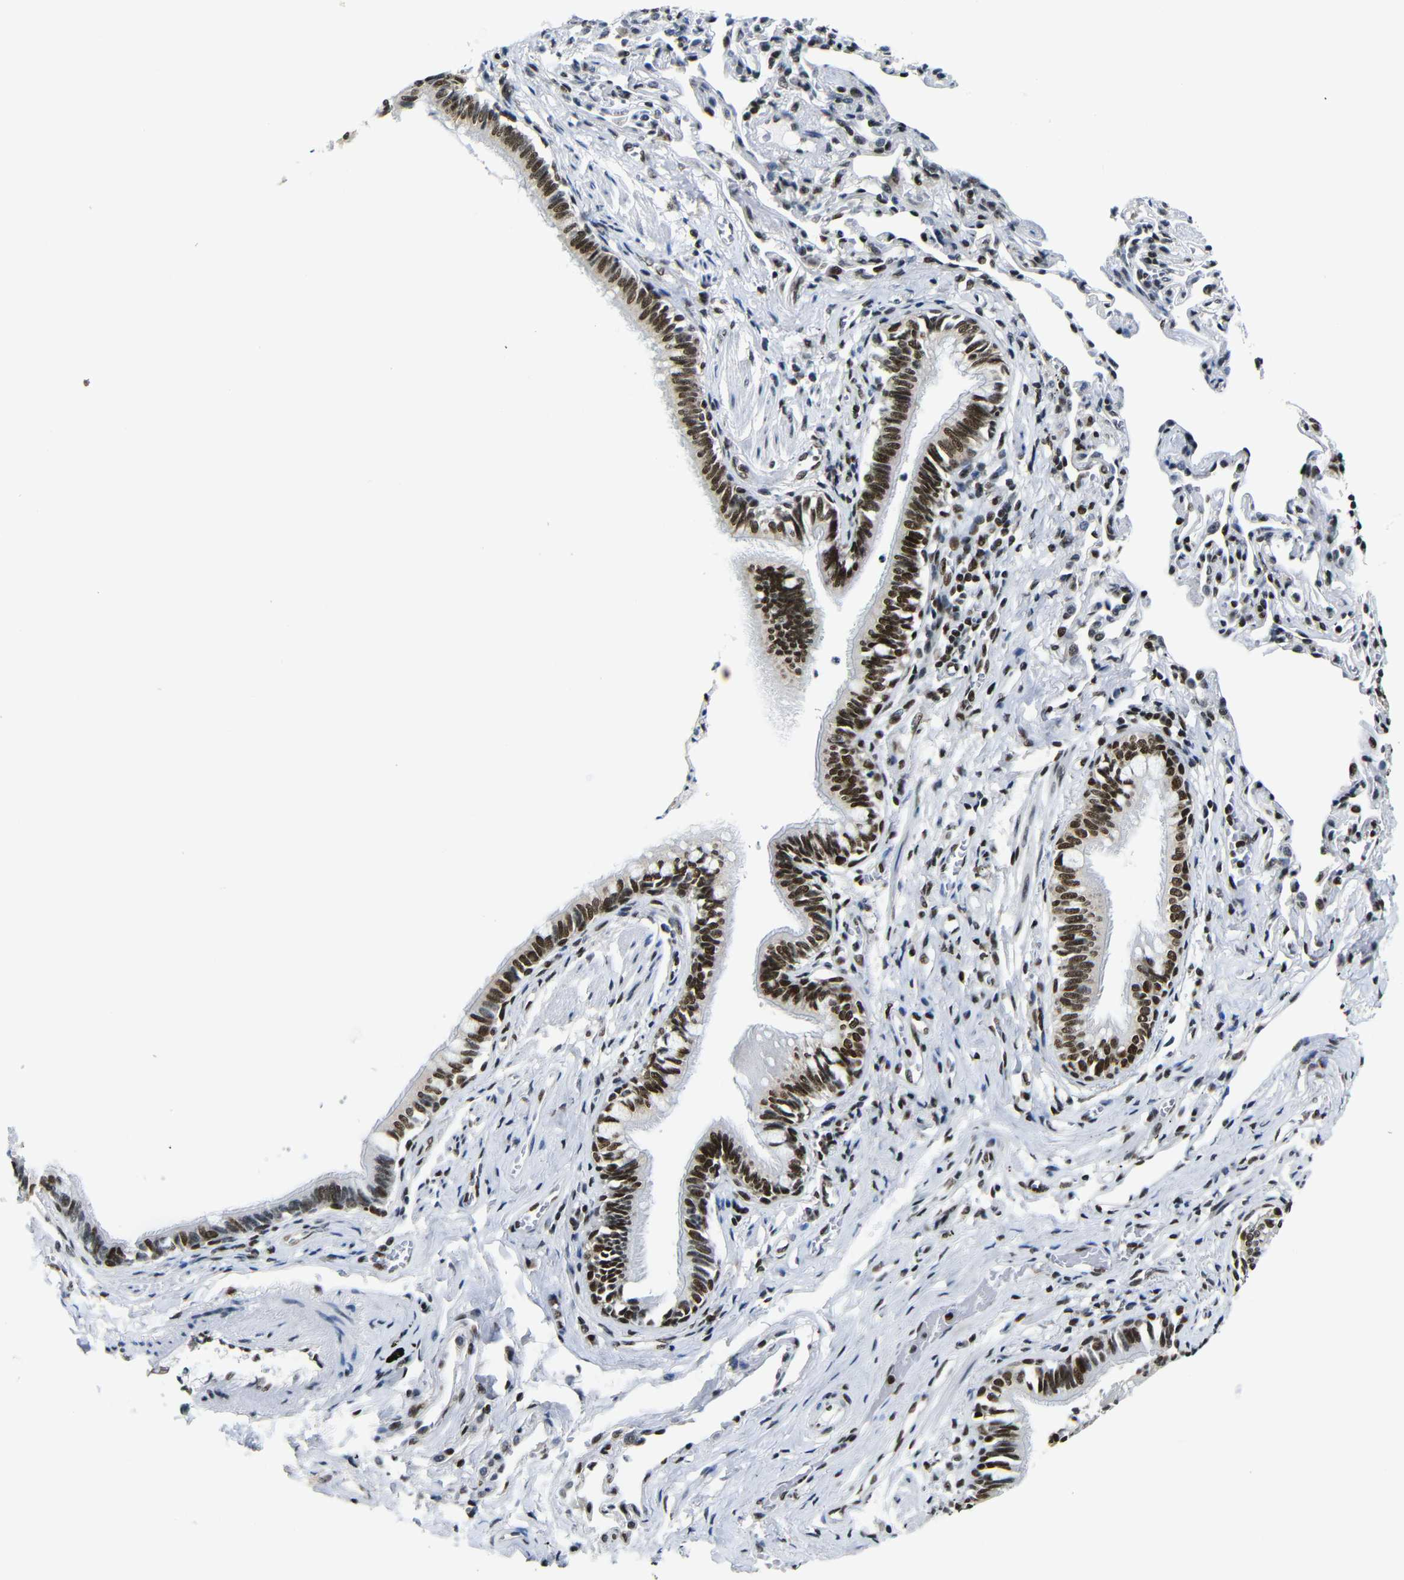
{"staining": {"intensity": "strong", "quantity": ">75%", "location": "nuclear"}, "tissue": "bronchus", "cell_type": "Respiratory epithelial cells", "image_type": "normal", "snomed": [{"axis": "morphology", "description": "Normal tissue, NOS"}, {"axis": "topography", "description": "Bronchus"}, {"axis": "topography", "description": "Lung"}], "caption": "Bronchus stained for a protein displays strong nuclear positivity in respiratory epithelial cells. The staining was performed using DAB (3,3'-diaminobenzidine), with brown indicating positive protein expression. Nuclei are stained blue with hematoxylin.", "gene": "PTBP1", "patient": {"sex": "male", "age": 64}}